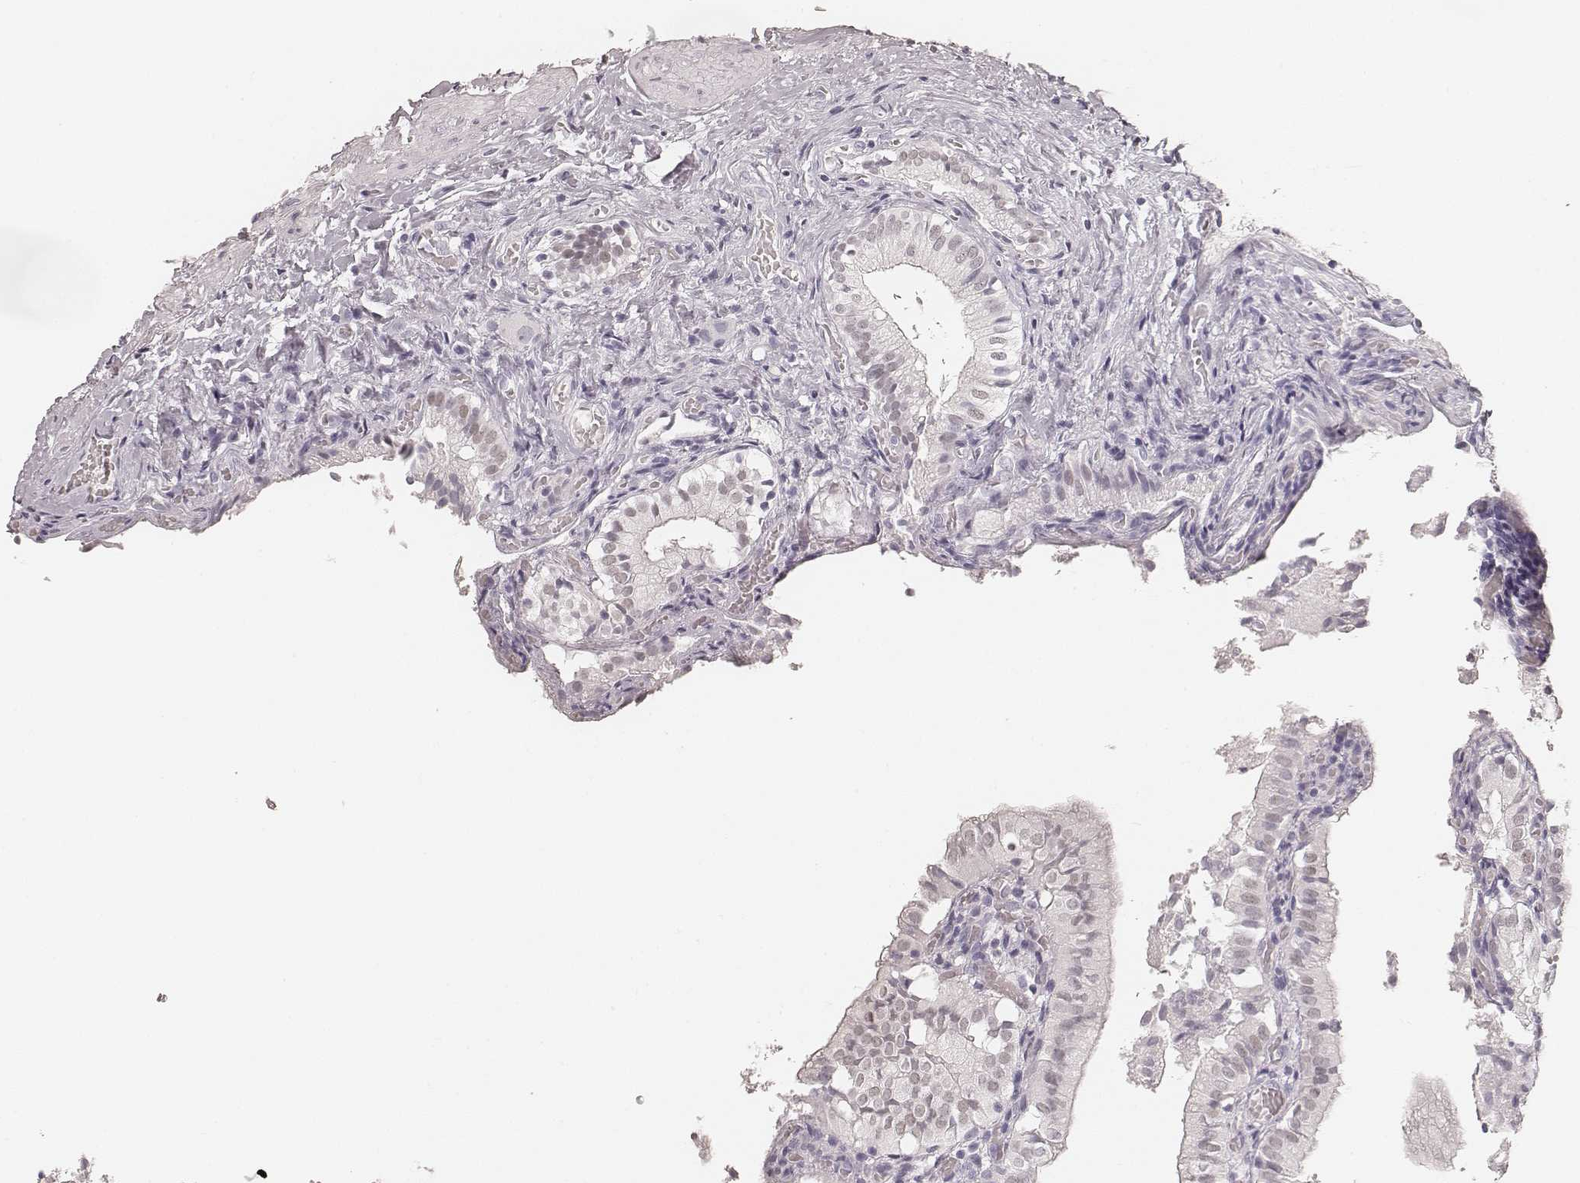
{"staining": {"intensity": "weak", "quantity": "25%-75%", "location": "nuclear"}, "tissue": "gallbladder", "cell_type": "Glandular cells", "image_type": "normal", "snomed": [{"axis": "morphology", "description": "Normal tissue, NOS"}, {"axis": "topography", "description": "Gallbladder"}], "caption": "Protein expression analysis of unremarkable gallbladder reveals weak nuclear expression in approximately 25%-75% of glandular cells.", "gene": "HNF4G", "patient": {"sex": "female", "age": 47}}